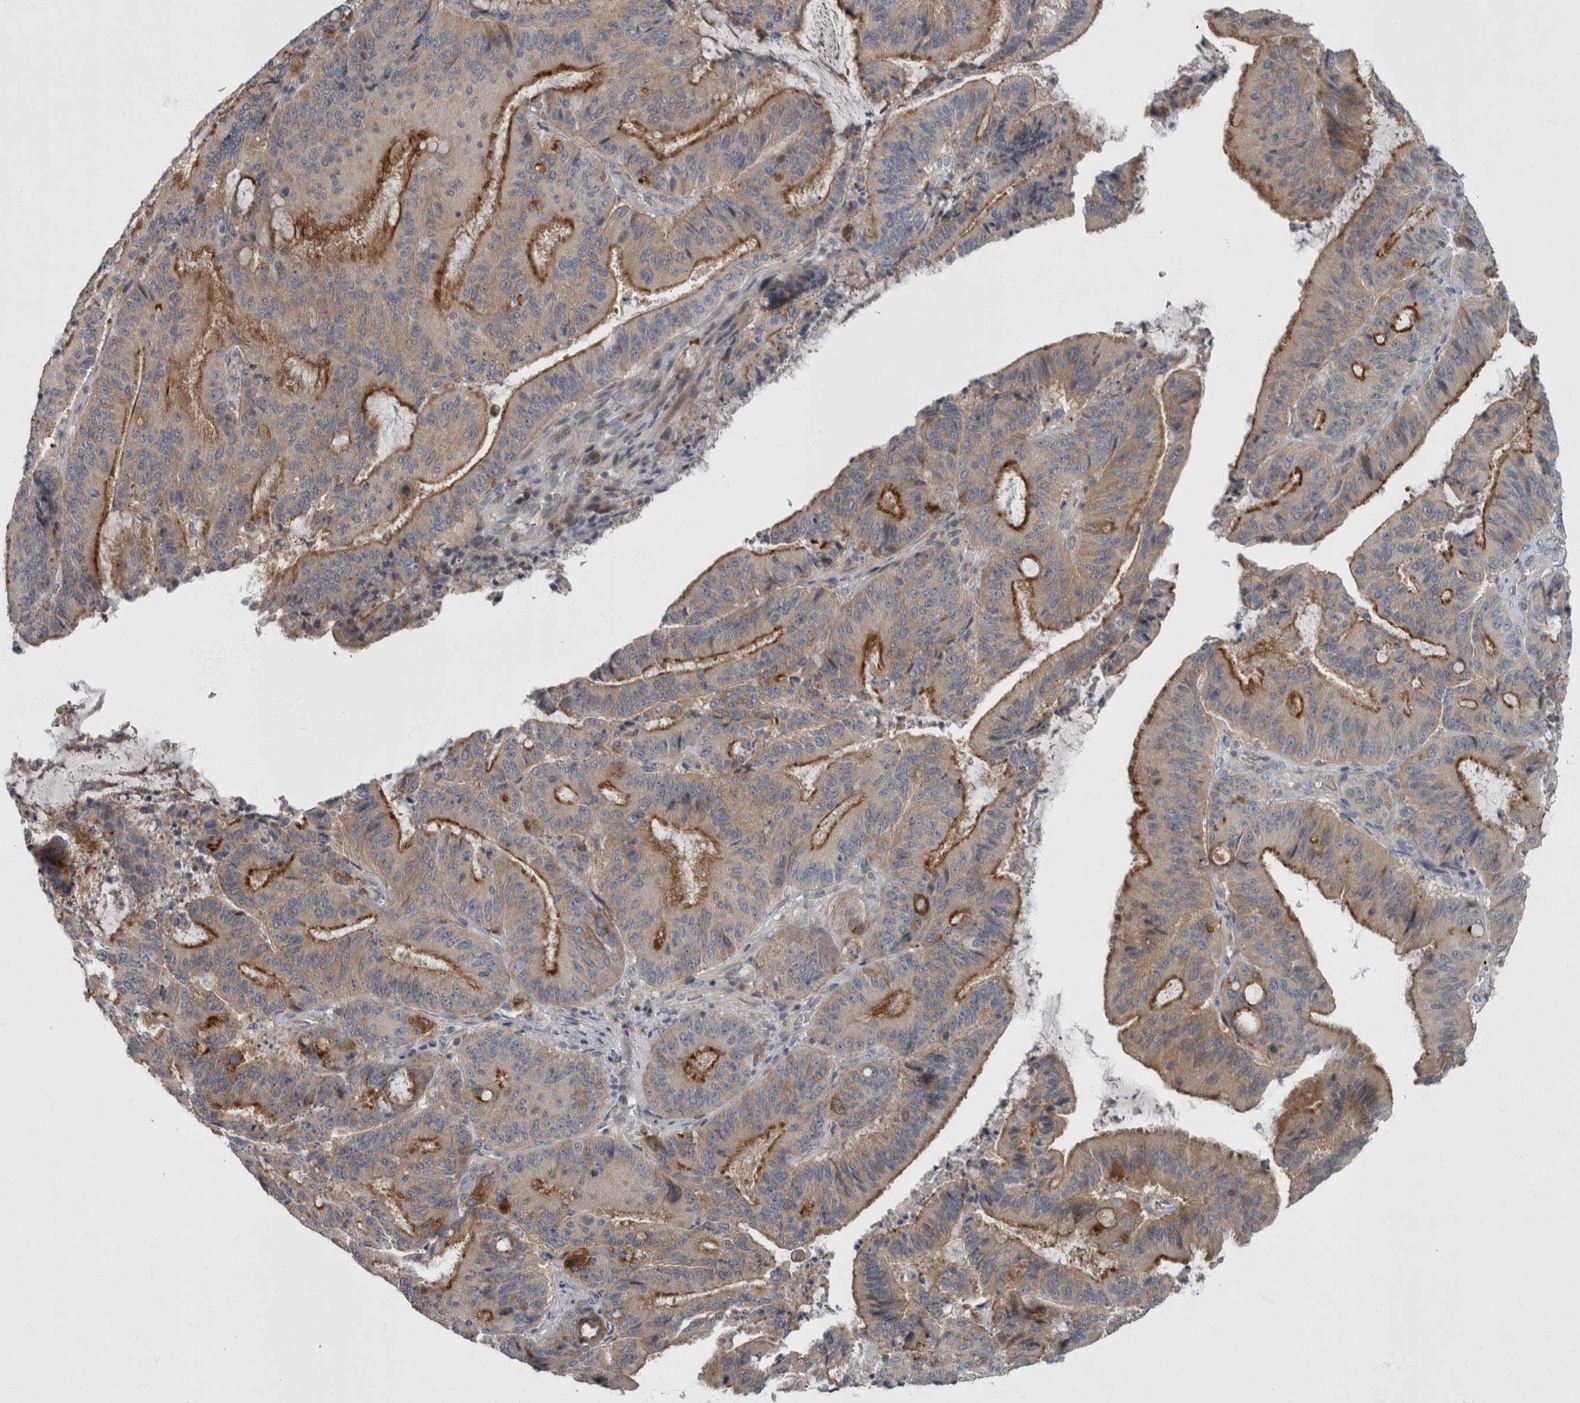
{"staining": {"intensity": "moderate", "quantity": "25%-75%", "location": "cytoplasmic/membranous"}, "tissue": "liver cancer", "cell_type": "Tumor cells", "image_type": "cancer", "snomed": [{"axis": "morphology", "description": "Normal tissue, NOS"}, {"axis": "morphology", "description": "Cholangiocarcinoma"}, {"axis": "topography", "description": "Liver"}, {"axis": "topography", "description": "Peripheral nerve tissue"}], "caption": "Brown immunohistochemical staining in human cholangiocarcinoma (liver) reveals moderate cytoplasmic/membranous staining in approximately 25%-75% of tumor cells.", "gene": "CDC42BPG", "patient": {"sex": "female", "age": 73}}